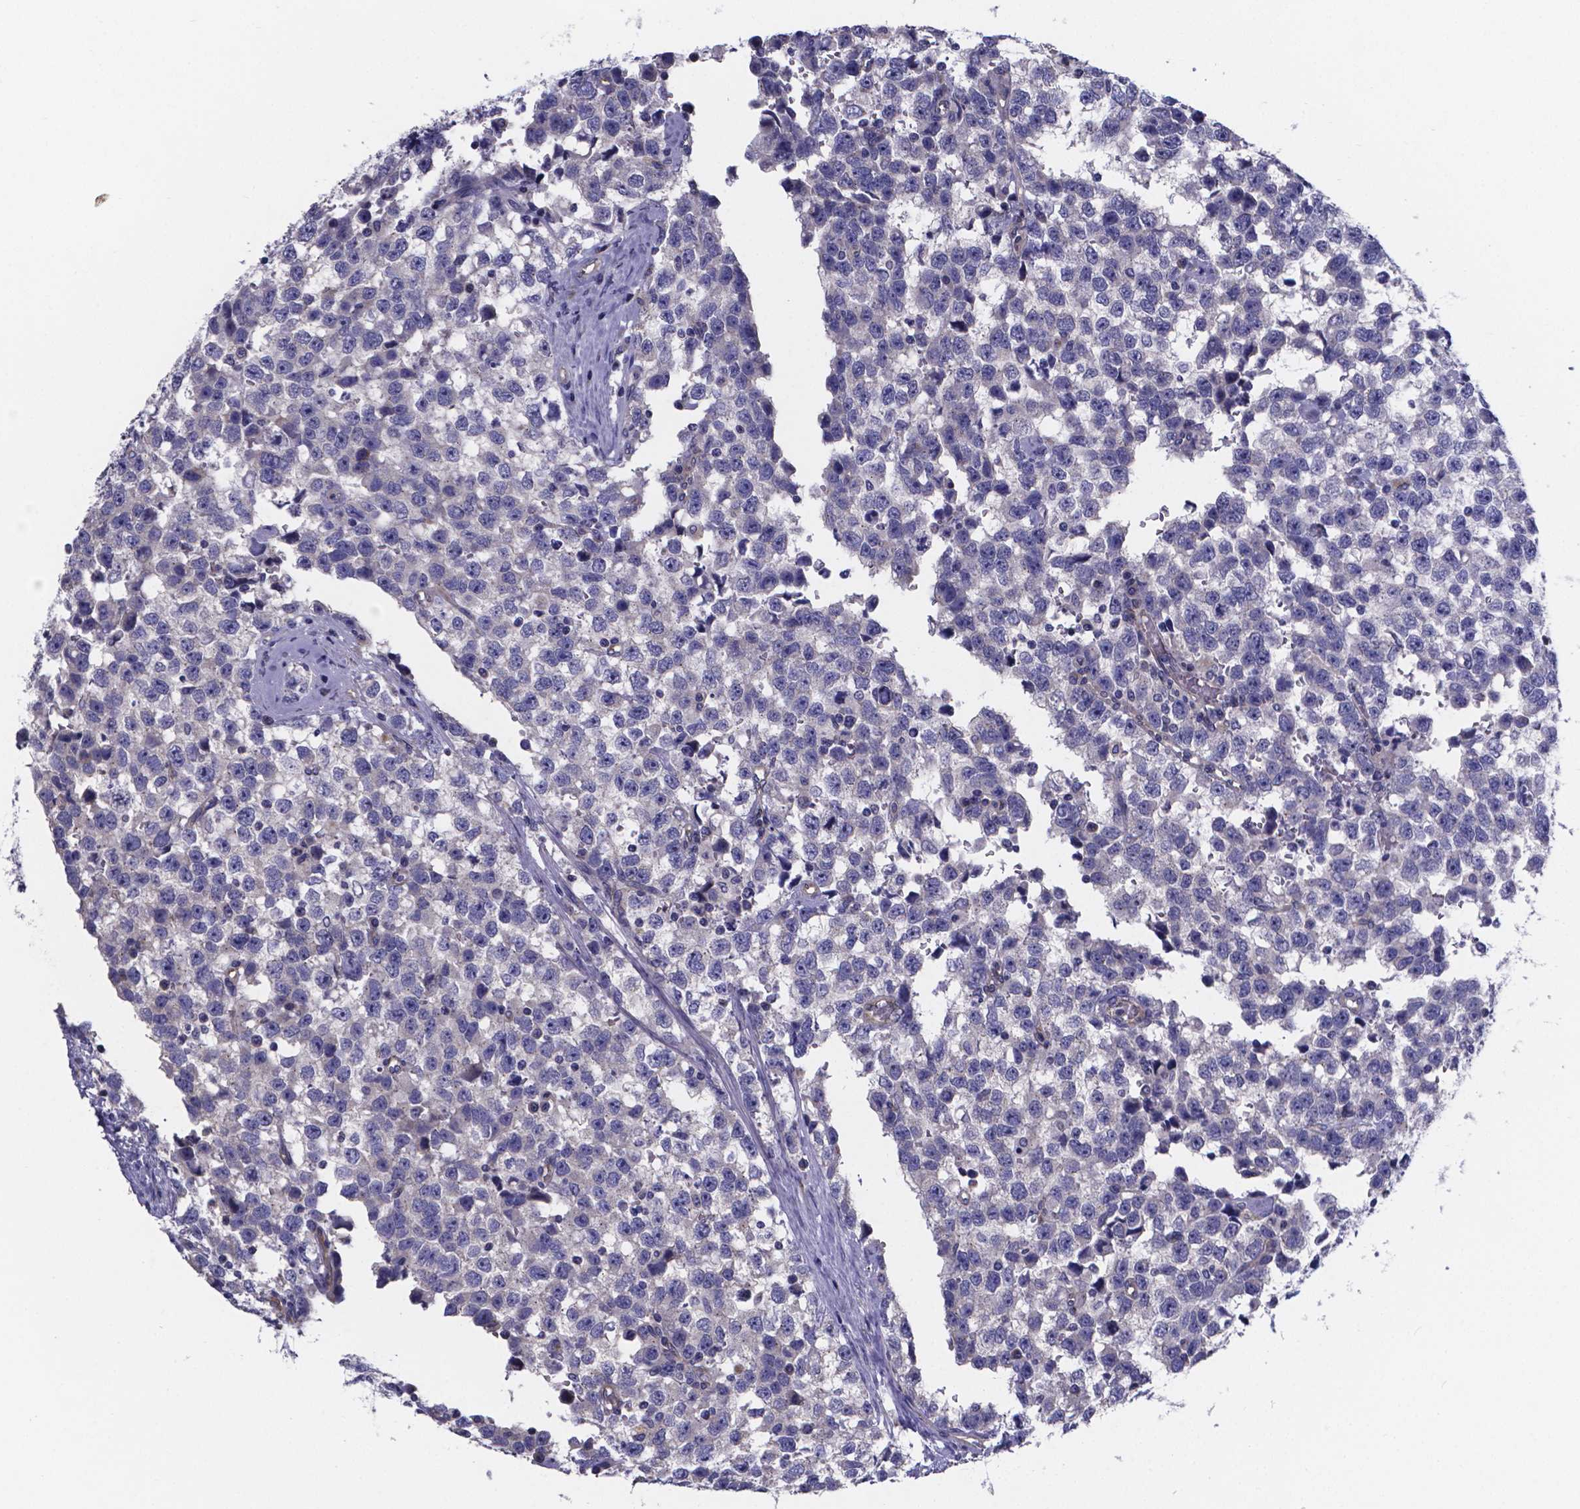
{"staining": {"intensity": "negative", "quantity": "none", "location": "none"}, "tissue": "testis cancer", "cell_type": "Tumor cells", "image_type": "cancer", "snomed": [{"axis": "morphology", "description": "Seminoma, NOS"}, {"axis": "topography", "description": "Testis"}], "caption": "Image shows no protein staining in tumor cells of testis seminoma tissue.", "gene": "SFRP4", "patient": {"sex": "male", "age": 34}}